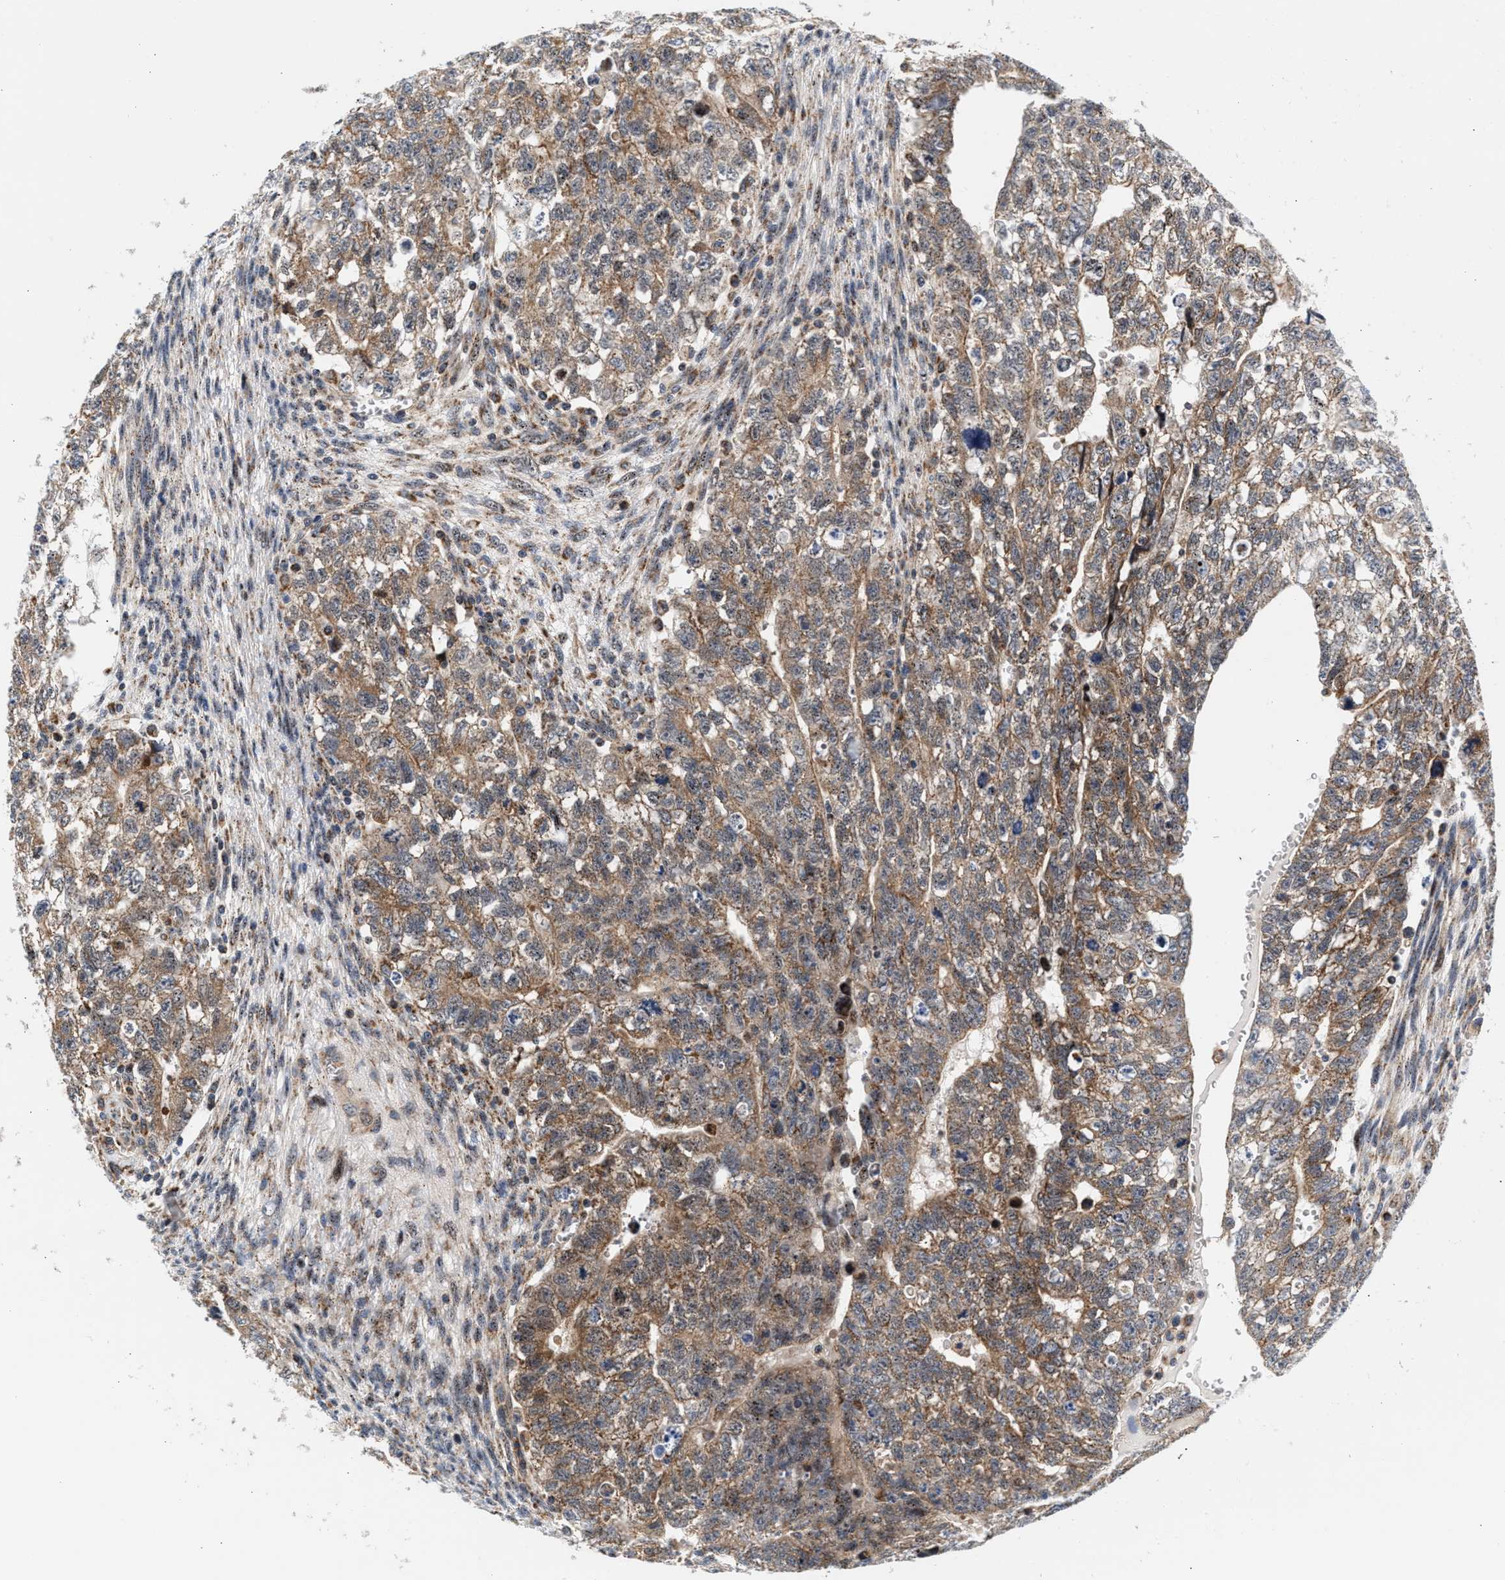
{"staining": {"intensity": "moderate", "quantity": ">75%", "location": "cytoplasmic/membranous"}, "tissue": "testis cancer", "cell_type": "Tumor cells", "image_type": "cancer", "snomed": [{"axis": "morphology", "description": "Seminoma, NOS"}, {"axis": "morphology", "description": "Carcinoma, Embryonal, NOS"}, {"axis": "topography", "description": "Testis"}], "caption": "Protein positivity by immunohistochemistry exhibits moderate cytoplasmic/membranous staining in about >75% of tumor cells in seminoma (testis). The staining was performed using DAB (3,3'-diaminobenzidine) to visualize the protein expression in brown, while the nuclei were stained in blue with hematoxylin (Magnification: 20x).", "gene": "SGK1", "patient": {"sex": "male", "age": 38}}